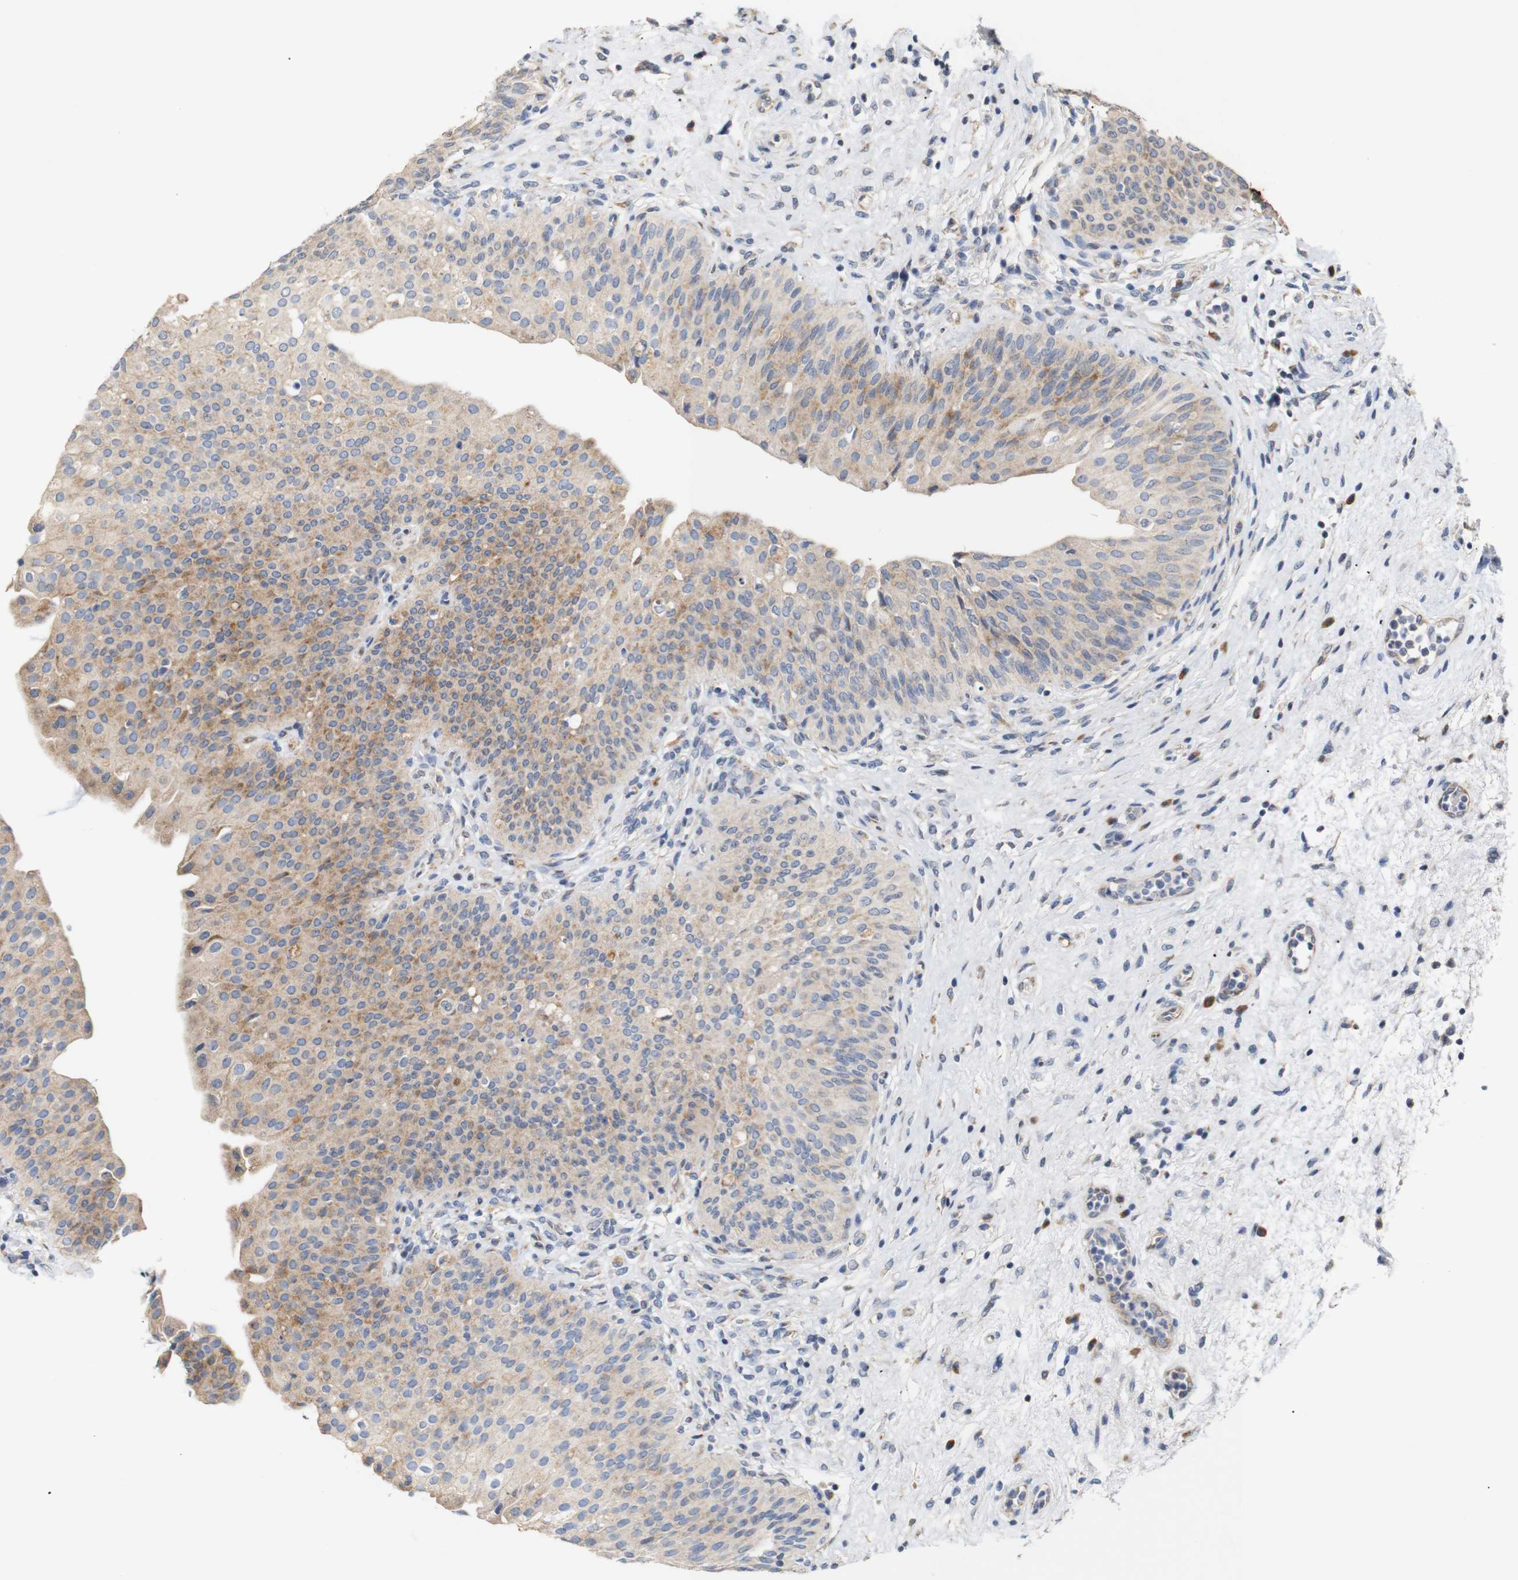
{"staining": {"intensity": "moderate", "quantity": "25%-75%", "location": "cytoplasmic/membranous"}, "tissue": "urinary bladder", "cell_type": "Urothelial cells", "image_type": "normal", "snomed": [{"axis": "morphology", "description": "Normal tissue, NOS"}, {"axis": "topography", "description": "Urinary bladder"}], "caption": "Moderate cytoplasmic/membranous expression is appreciated in about 25%-75% of urothelial cells in unremarkable urinary bladder.", "gene": "TRIM5", "patient": {"sex": "male", "age": 46}}